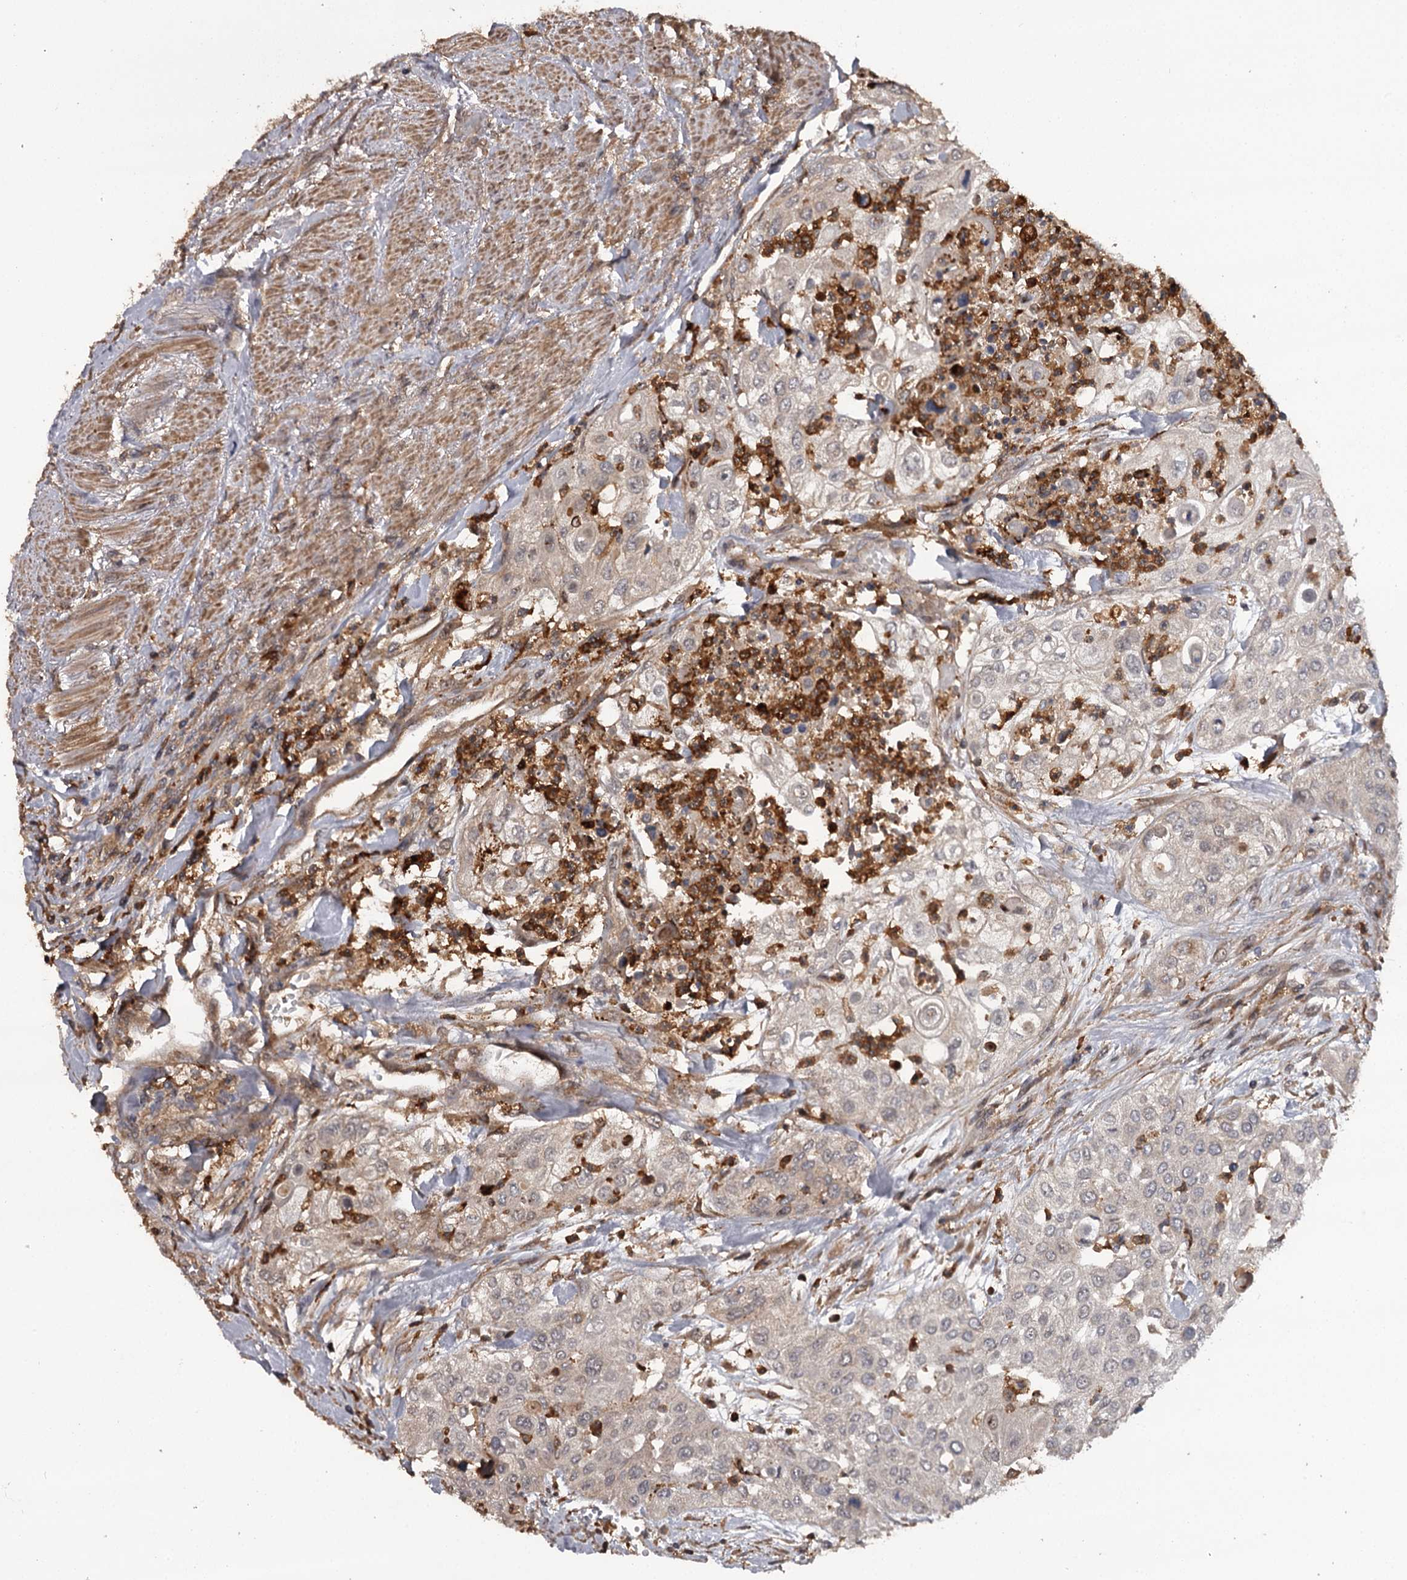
{"staining": {"intensity": "negative", "quantity": "none", "location": "none"}, "tissue": "urothelial cancer", "cell_type": "Tumor cells", "image_type": "cancer", "snomed": [{"axis": "morphology", "description": "Urothelial carcinoma, High grade"}, {"axis": "topography", "description": "Urinary bladder"}], "caption": "IHC image of human urothelial cancer stained for a protein (brown), which displays no expression in tumor cells.", "gene": "TTC12", "patient": {"sex": "female", "age": 79}}